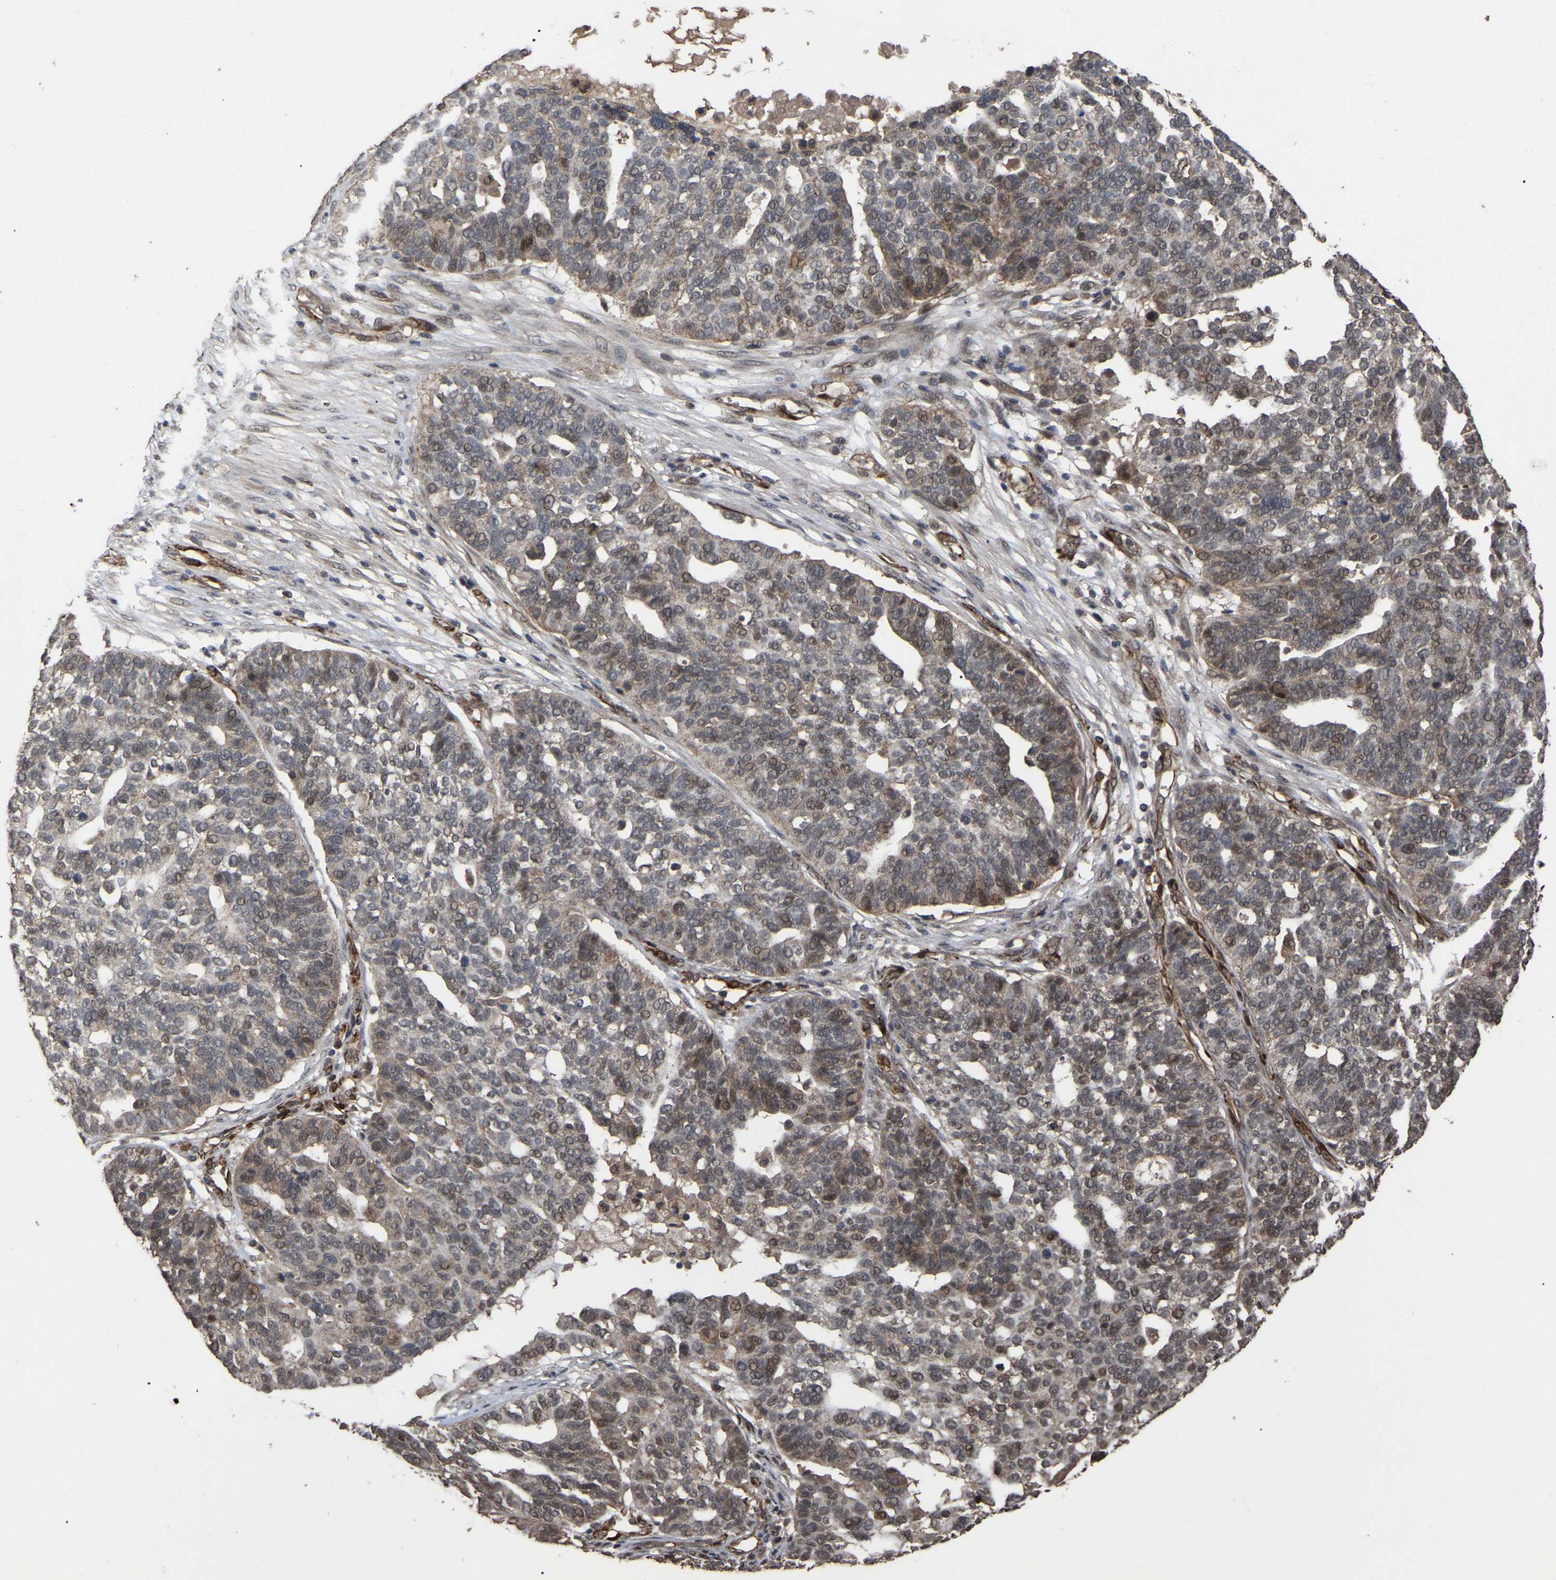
{"staining": {"intensity": "moderate", "quantity": ">75%", "location": "cytoplasmic/membranous"}, "tissue": "ovarian cancer", "cell_type": "Tumor cells", "image_type": "cancer", "snomed": [{"axis": "morphology", "description": "Cystadenocarcinoma, serous, NOS"}, {"axis": "topography", "description": "Ovary"}], "caption": "High-magnification brightfield microscopy of ovarian serous cystadenocarcinoma stained with DAB (brown) and counterstained with hematoxylin (blue). tumor cells exhibit moderate cytoplasmic/membranous positivity is identified in about>75% of cells. (DAB = brown stain, brightfield microscopy at high magnification).", "gene": "FAM161B", "patient": {"sex": "female", "age": 59}}